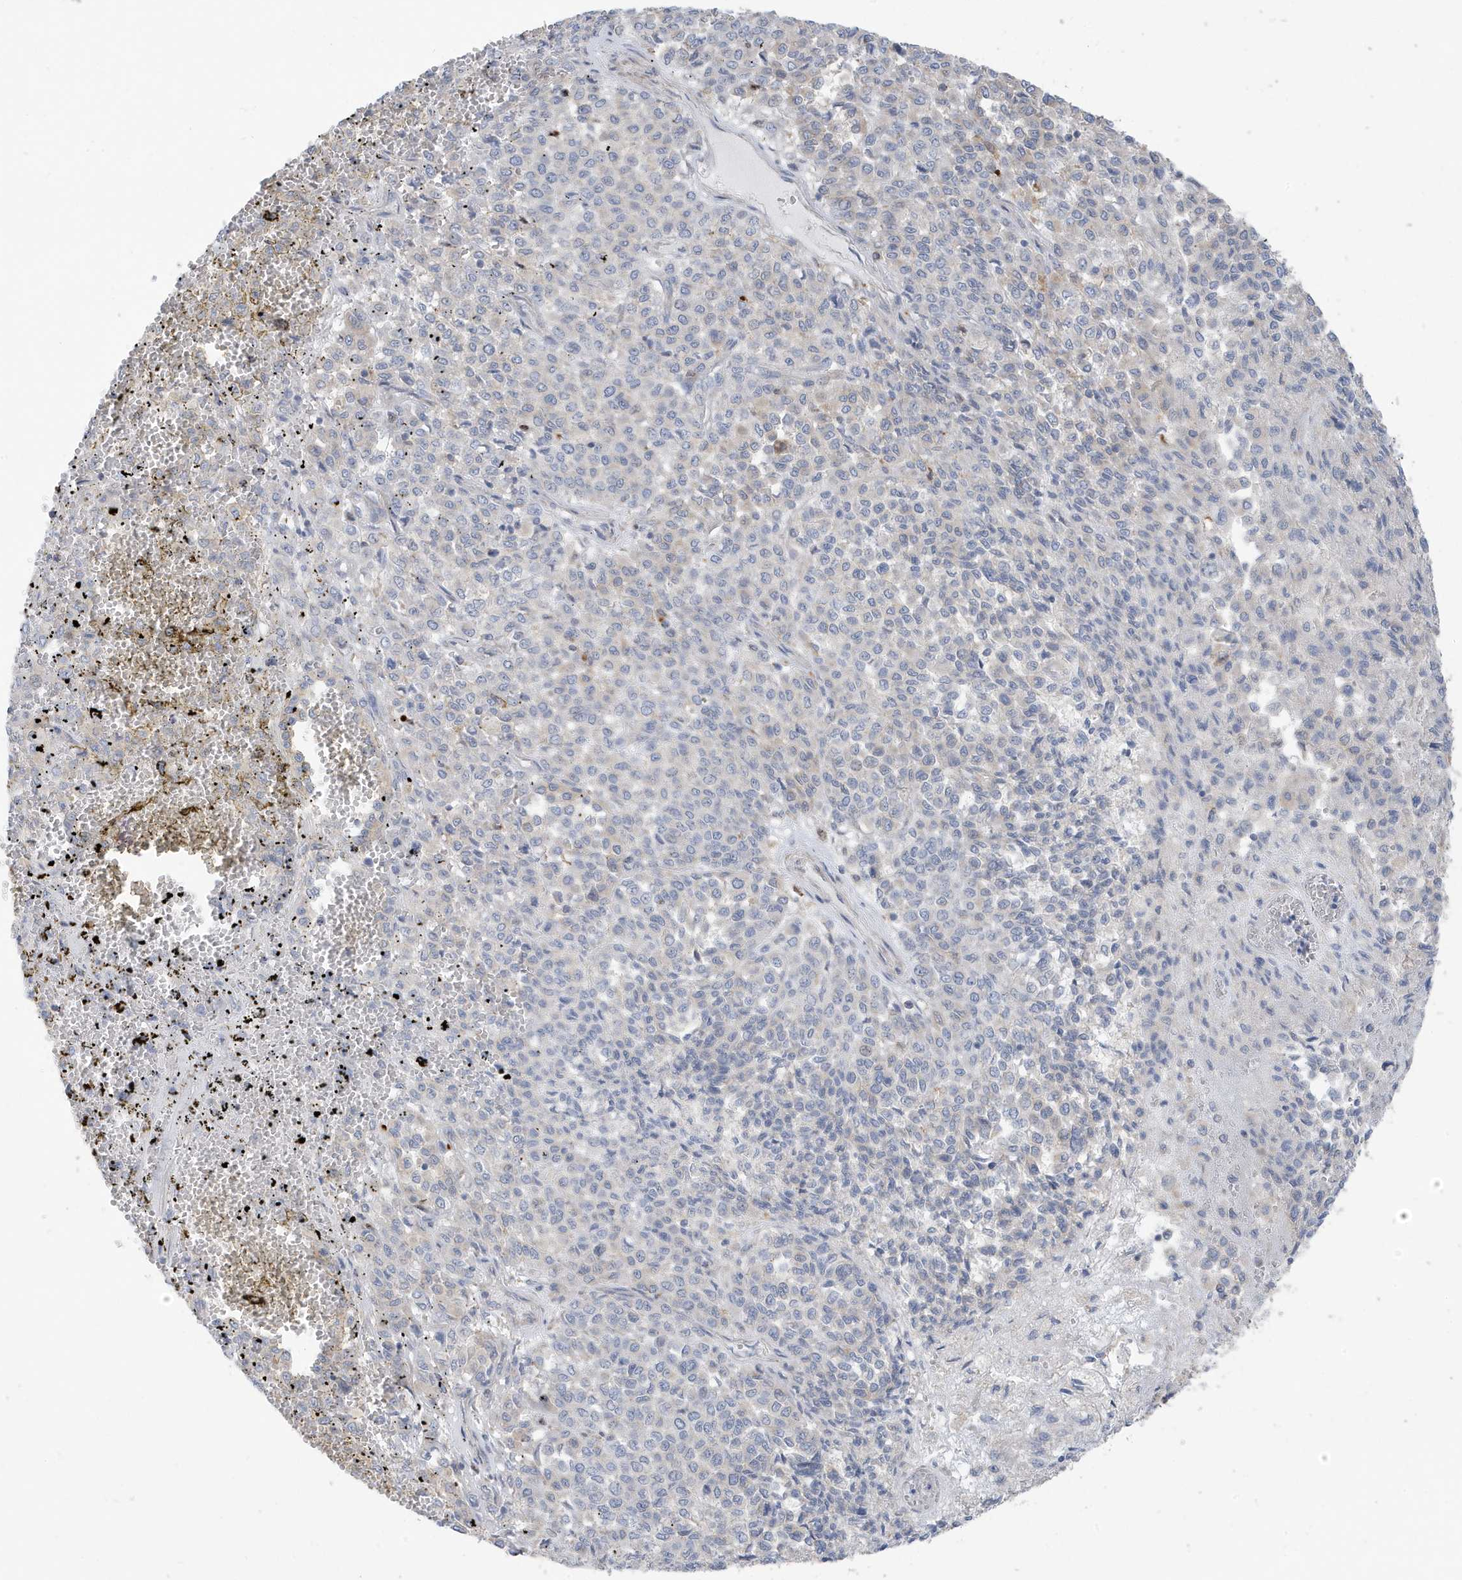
{"staining": {"intensity": "negative", "quantity": "none", "location": "none"}, "tissue": "melanoma", "cell_type": "Tumor cells", "image_type": "cancer", "snomed": [{"axis": "morphology", "description": "Malignant melanoma, Metastatic site"}, {"axis": "topography", "description": "Pancreas"}], "caption": "Tumor cells are negative for protein expression in human melanoma. (Stains: DAB (3,3'-diaminobenzidine) IHC with hematoxylin counter stain, Microscopy: brightfield microscopy at high magnification).", "gene": "ATP13A5", "patient": {"sex": "female", "age": 30}}